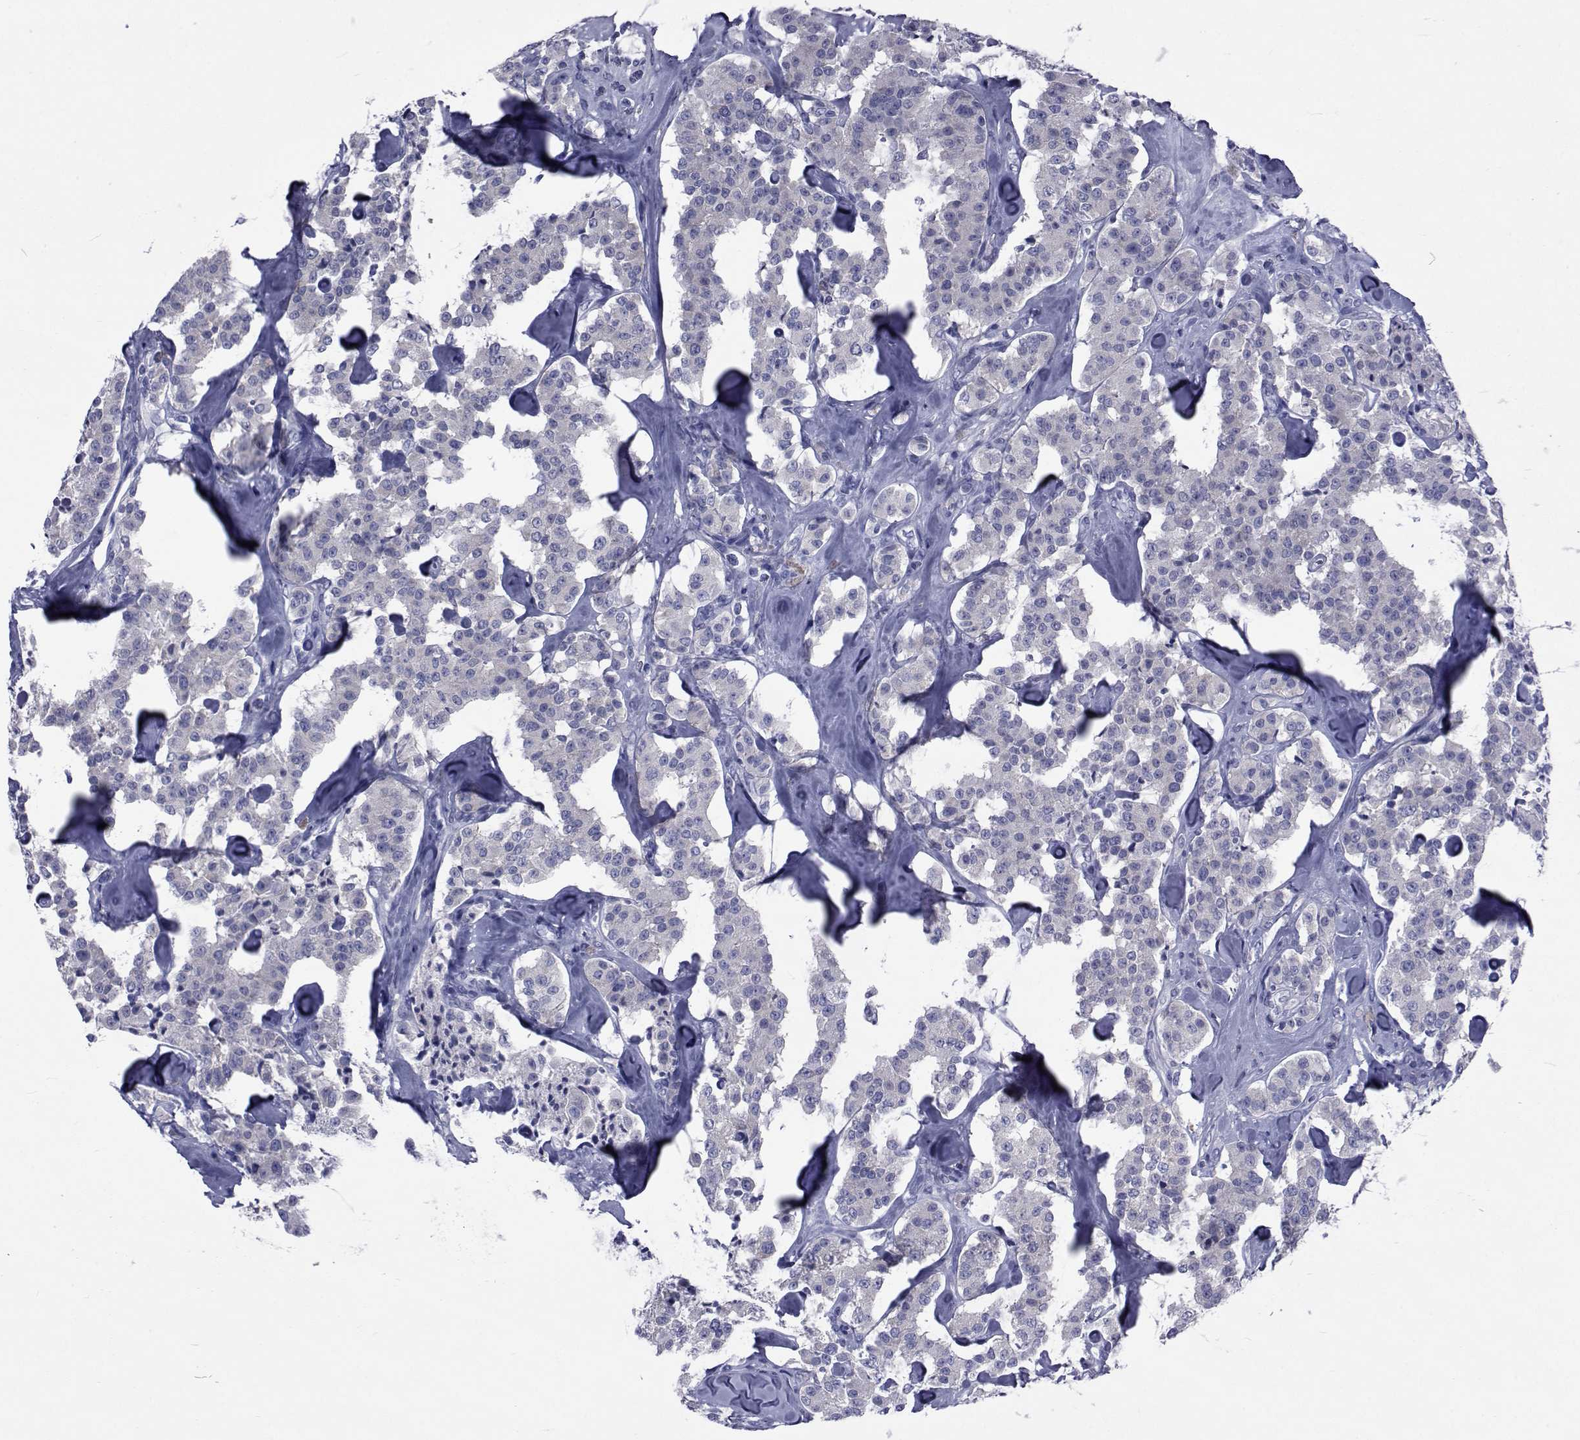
{"staining": {"intensity": "negative", "quantity": "none", "location": "none"}, "tissue": "carcinoid", "cell_type": "Tumor cells", "image_type": "cancer", "snomed": [{"axis": "morphology", "description": "Carcinoid, malignant, NOS"}, {"axis": "topography", "description": "Pancreas"}], "caption": "Protein analysis of malignant carcinoid exhibits no significant positivity in tumor cells.", "gene": "GKAP1", "patient": {"sex": "male", "age": 41}}